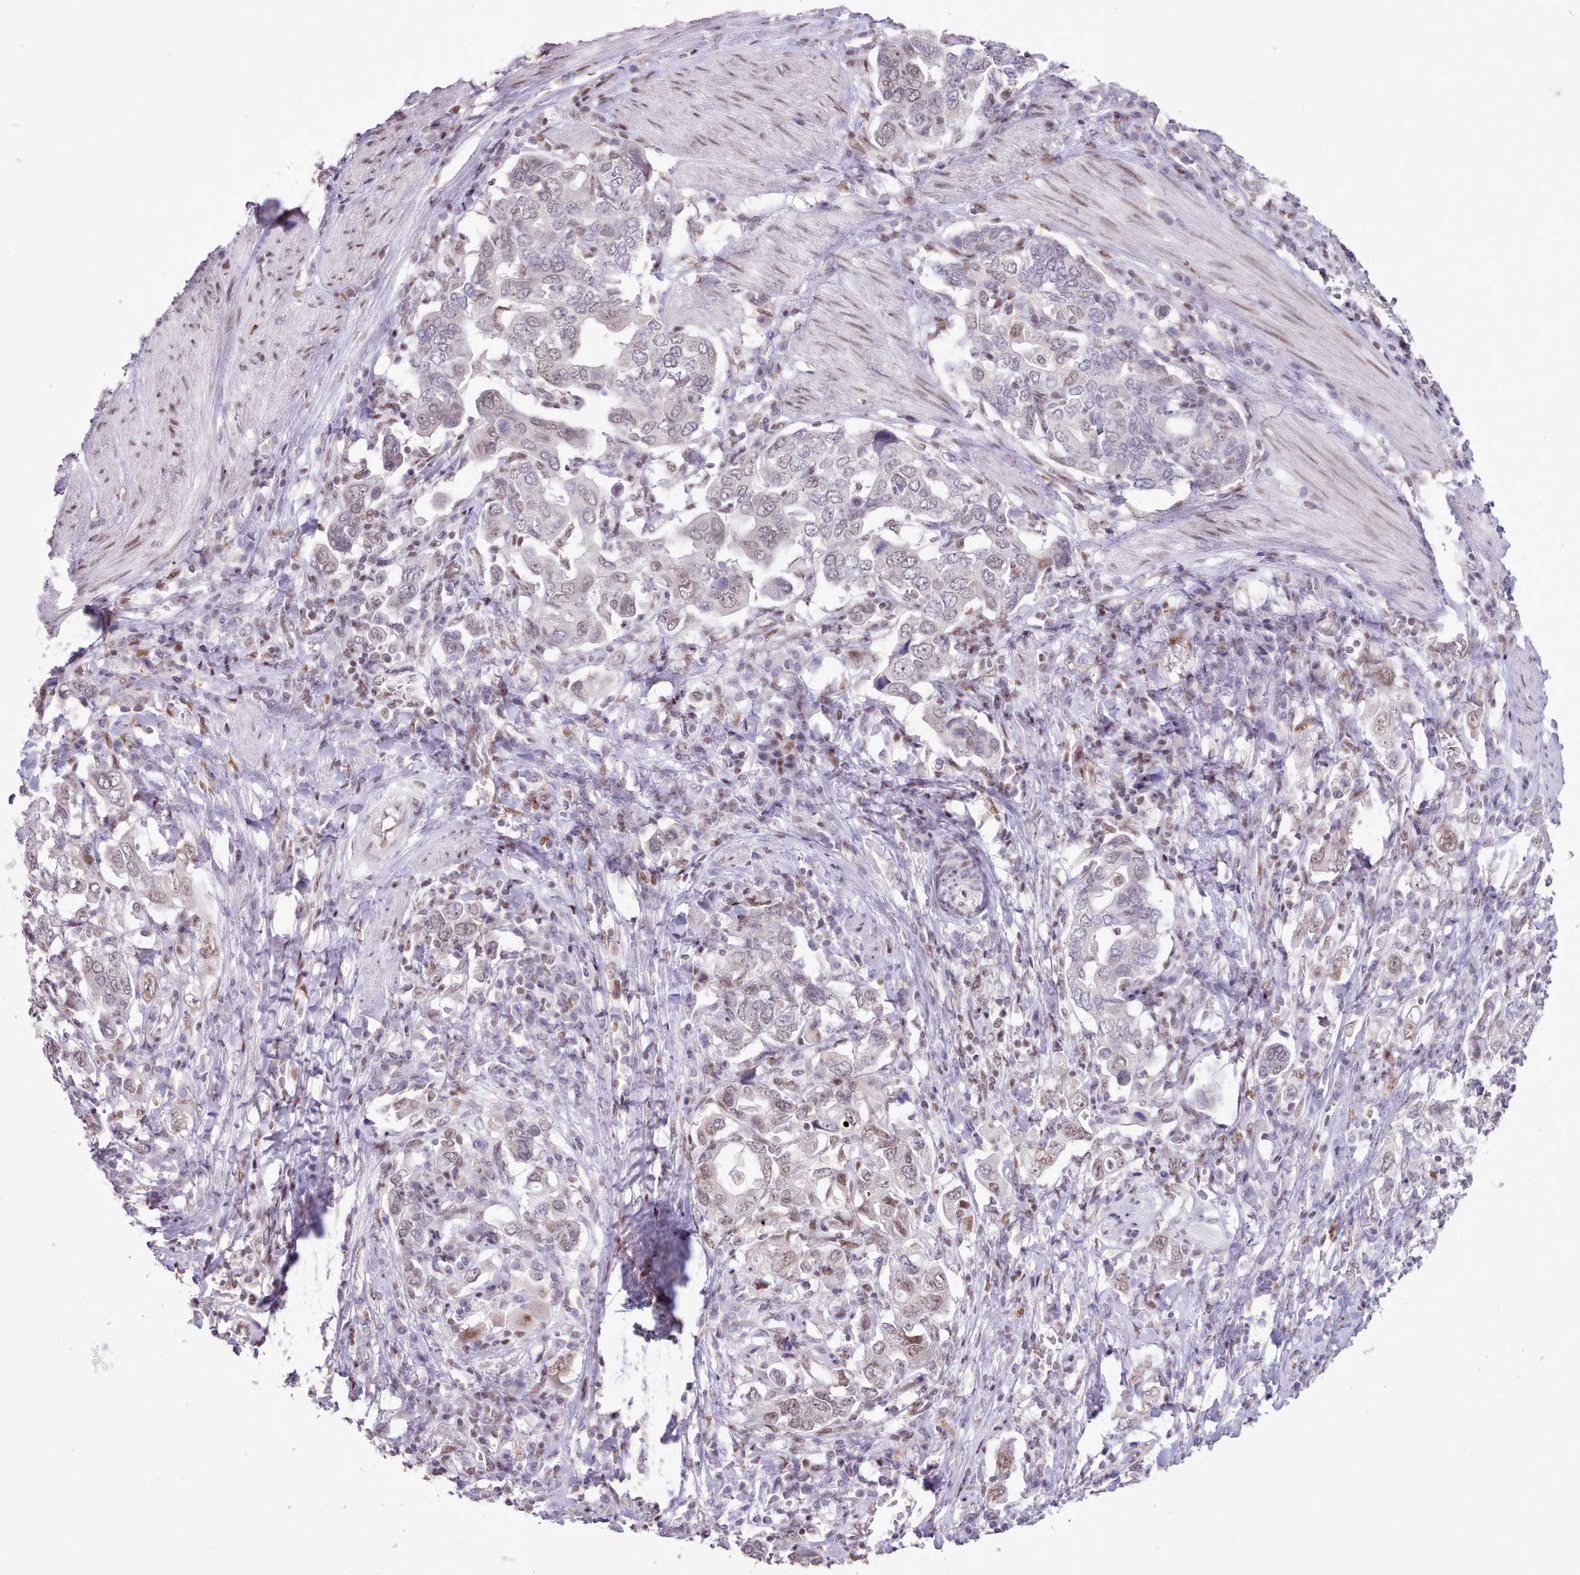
{"staining": {"intensity": "weak", "quantity": "25%-75%", "location": "nuclear"}, "tissue": "stomach cancer", "cell_type": "Tumor cells", "image_type": "cancer", "snomed": [{"axis": "morphology", "description": "Adenocarcinoma, NOS"}, {"axis": "topography", "description": "Stomach, upper"}, {"axis": "topography", "description": "Stomach"}], "caption": "Tumor cells demonstrate weak nuclear staining in approximately 25%-75% of cells in adenocarcinoma (stomach).", "gene": "TAF15", "patient": {"sex": "male", "age": 62}}